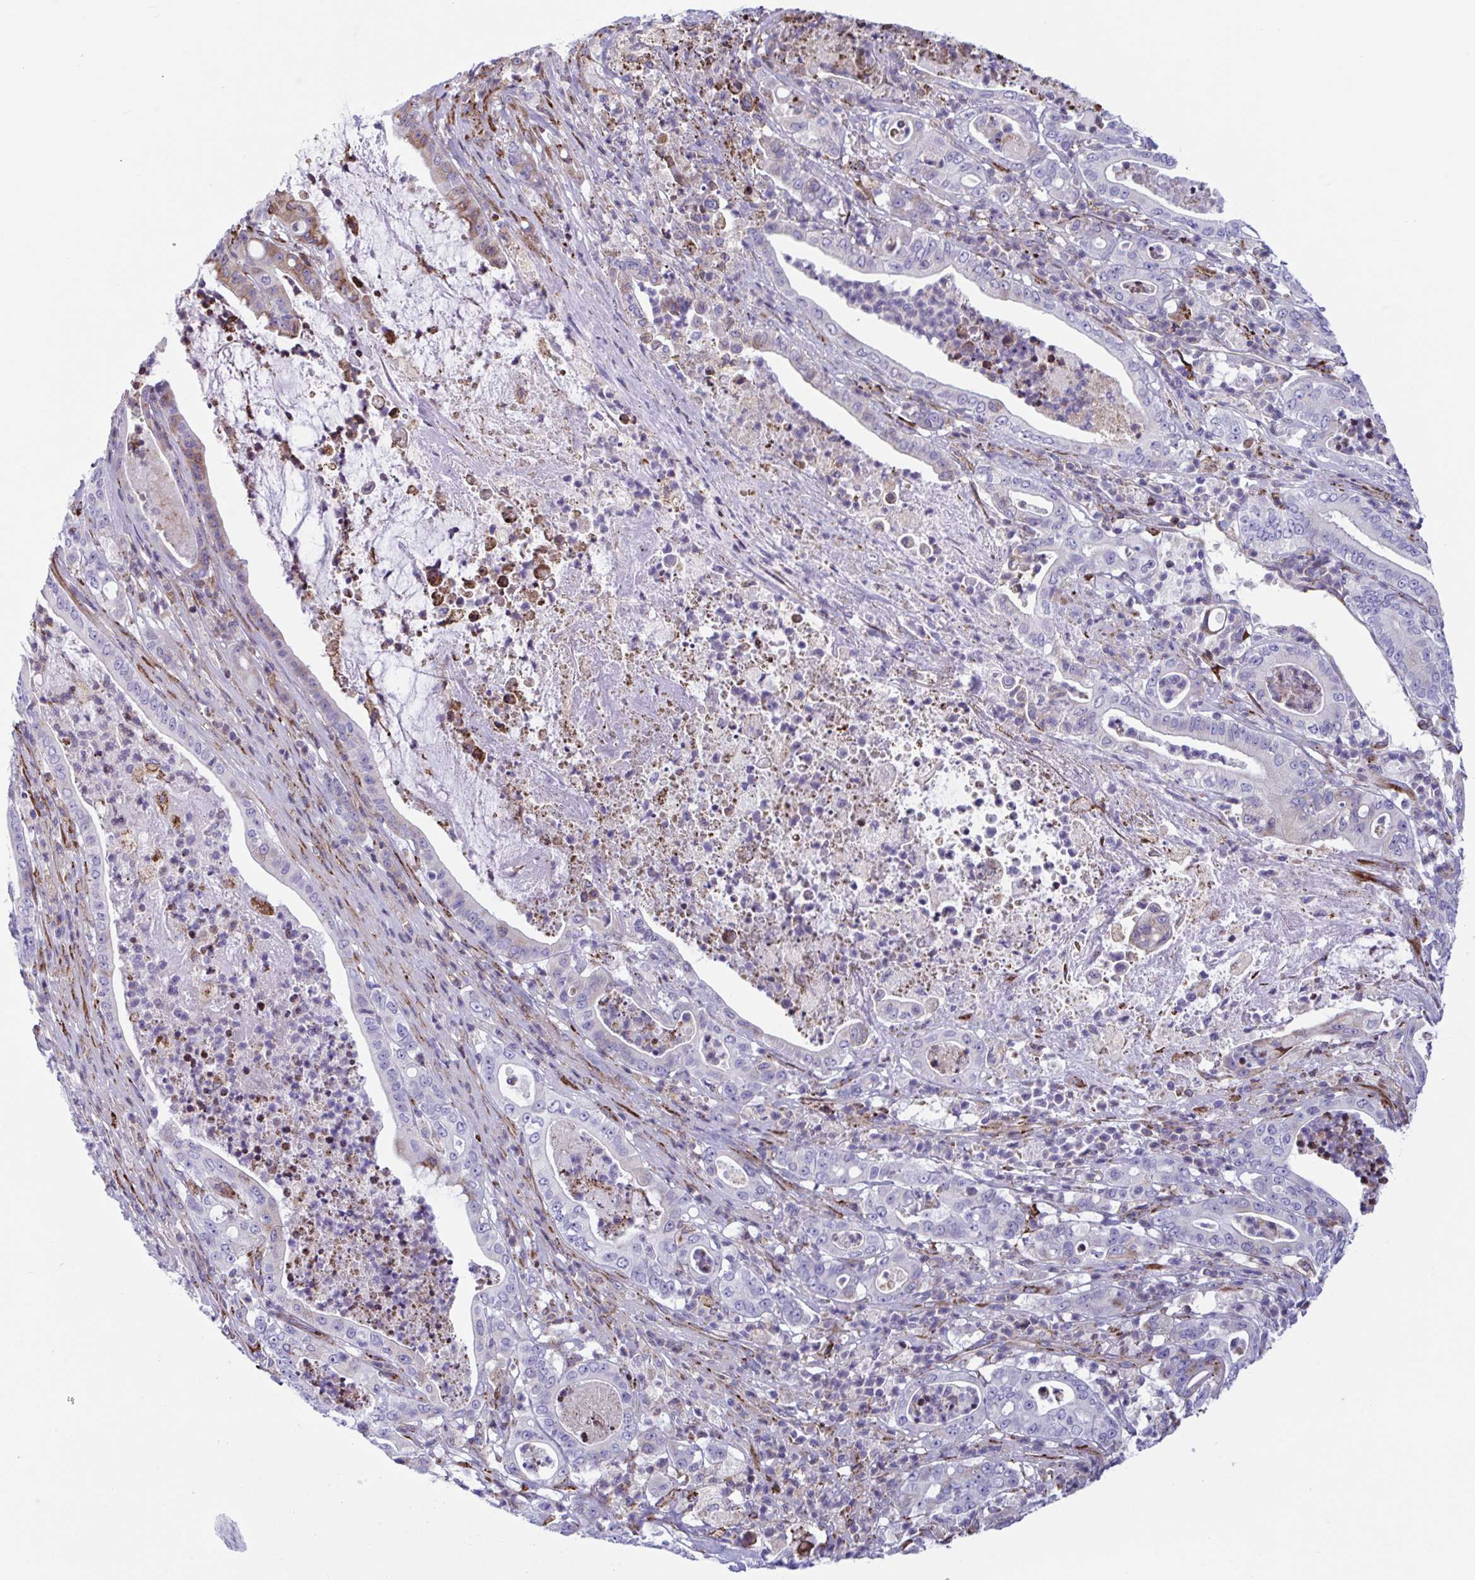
{"staining": {"intensity": "moderate", "quantity": "<25%", "location": "cytoplasmic/membranous"}, "tissue": "pancreatic cancer", "cell_type": "Tumor cells", "image_type": "cancer", "snomed": [{"axis": "morphology", "description": "Adenocarcinoma, NOS"}, {"axis": "topography", "description": "Pancreas"}], "caption": "Pancreatic cancer (adenocarcinoma) stained for a protein (brown) reveals moderate cytoplasmic/membranous positive staining in about <25% of tumor cells.", "gene": "PEAK3", "patient": {"sex": "male", "age": 71}}